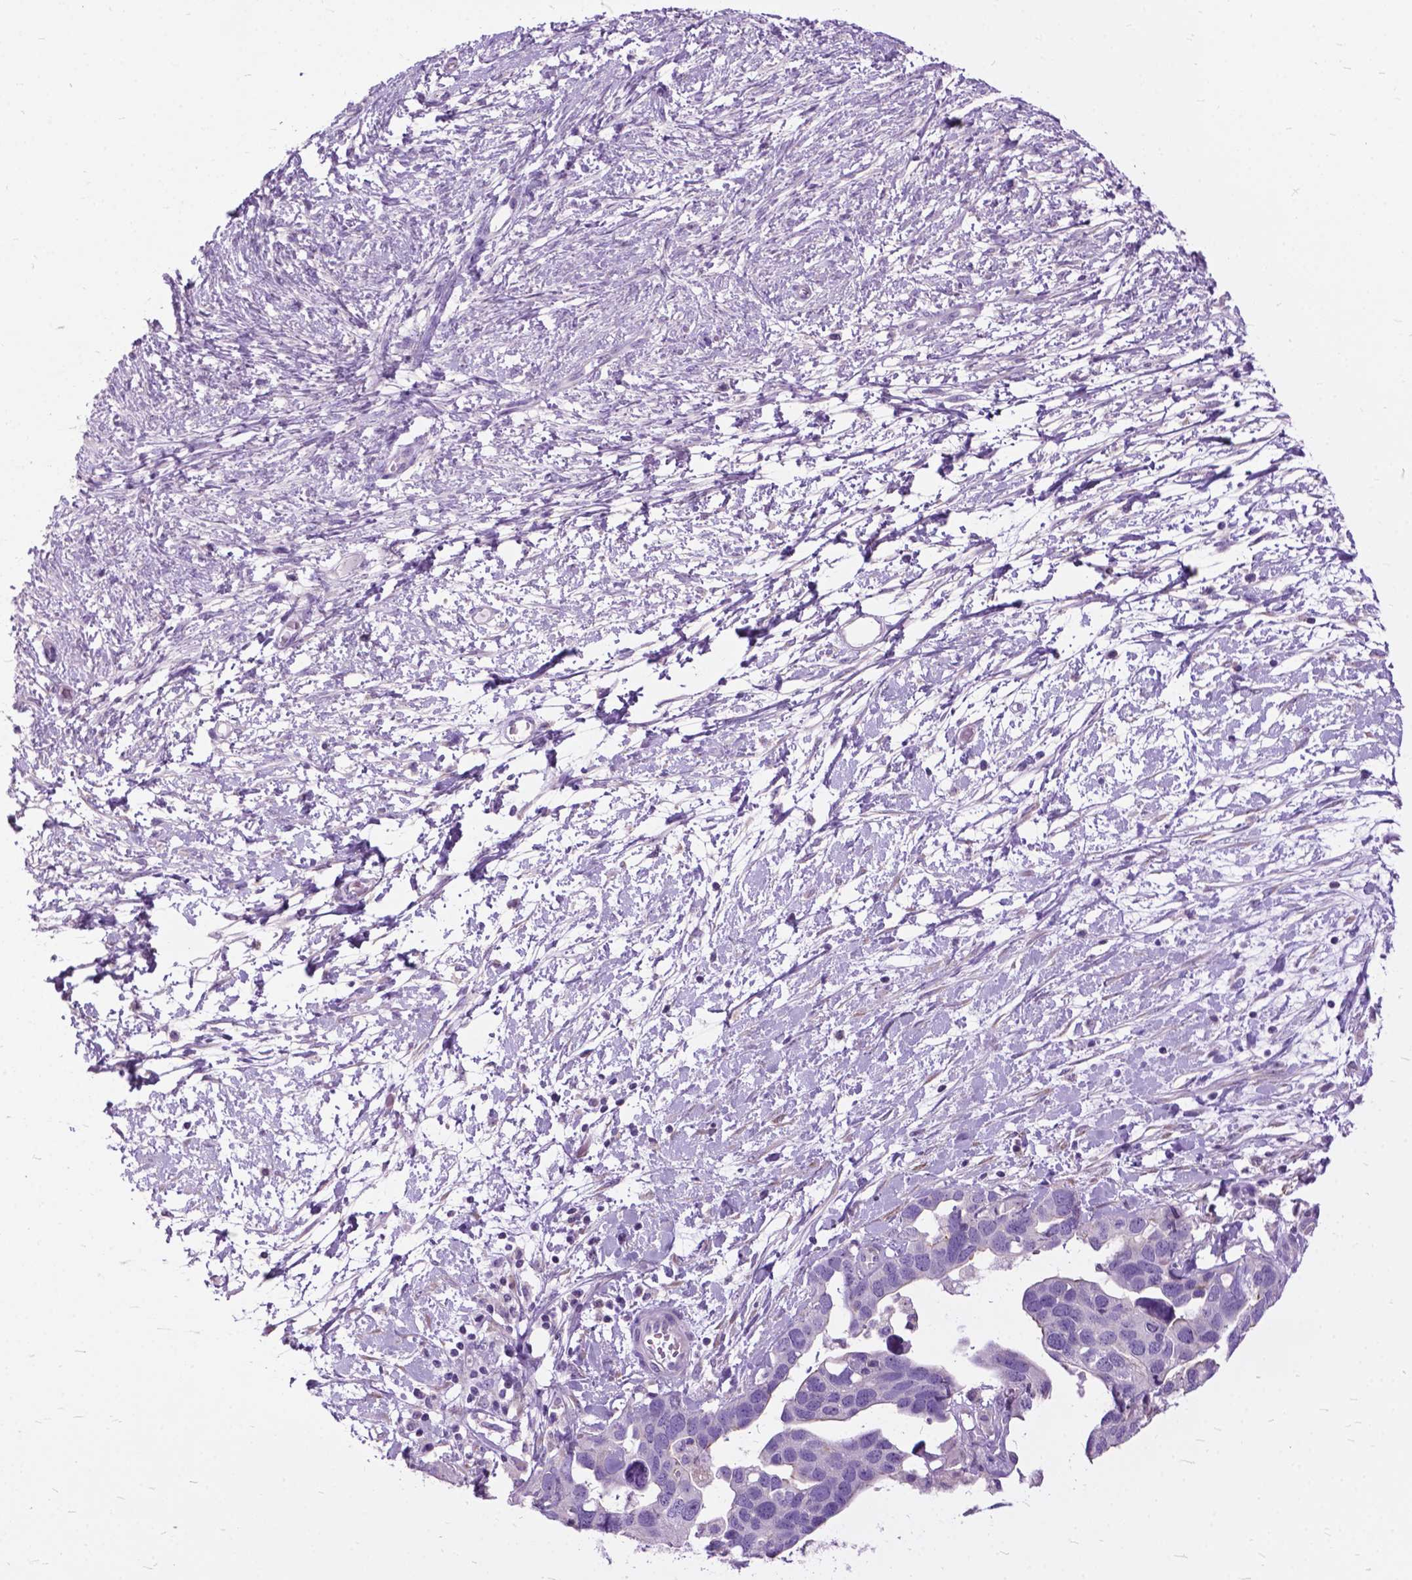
{"staining": {"intensity": "negative", "quantity": "none", "location": "none"}, "tissue": "ovarian cancer", "cell_type": "Tumor cells", "image_type": "cancer", "snomed": [{"axis": "morphology", "description": "Cystadenocarcinoma, serous, NOS"}, {"axis": "topography", "description": "Ovary"}], "caption": "DAB (3,3'-diaminobenzidine) immunohistochemical staining of human ovarian cancer (serous cystadenocarcinoma) reveals no significant positivity in tumor cells. Brightfield microscopy of immunohistochemistry stained with DAB (3,3'-diaminobenzidine) (brown) and hematoxylin (blue), captured at high magnification.", "gene": "PRR35", "patient": {"sex": "female", "age": 54}}